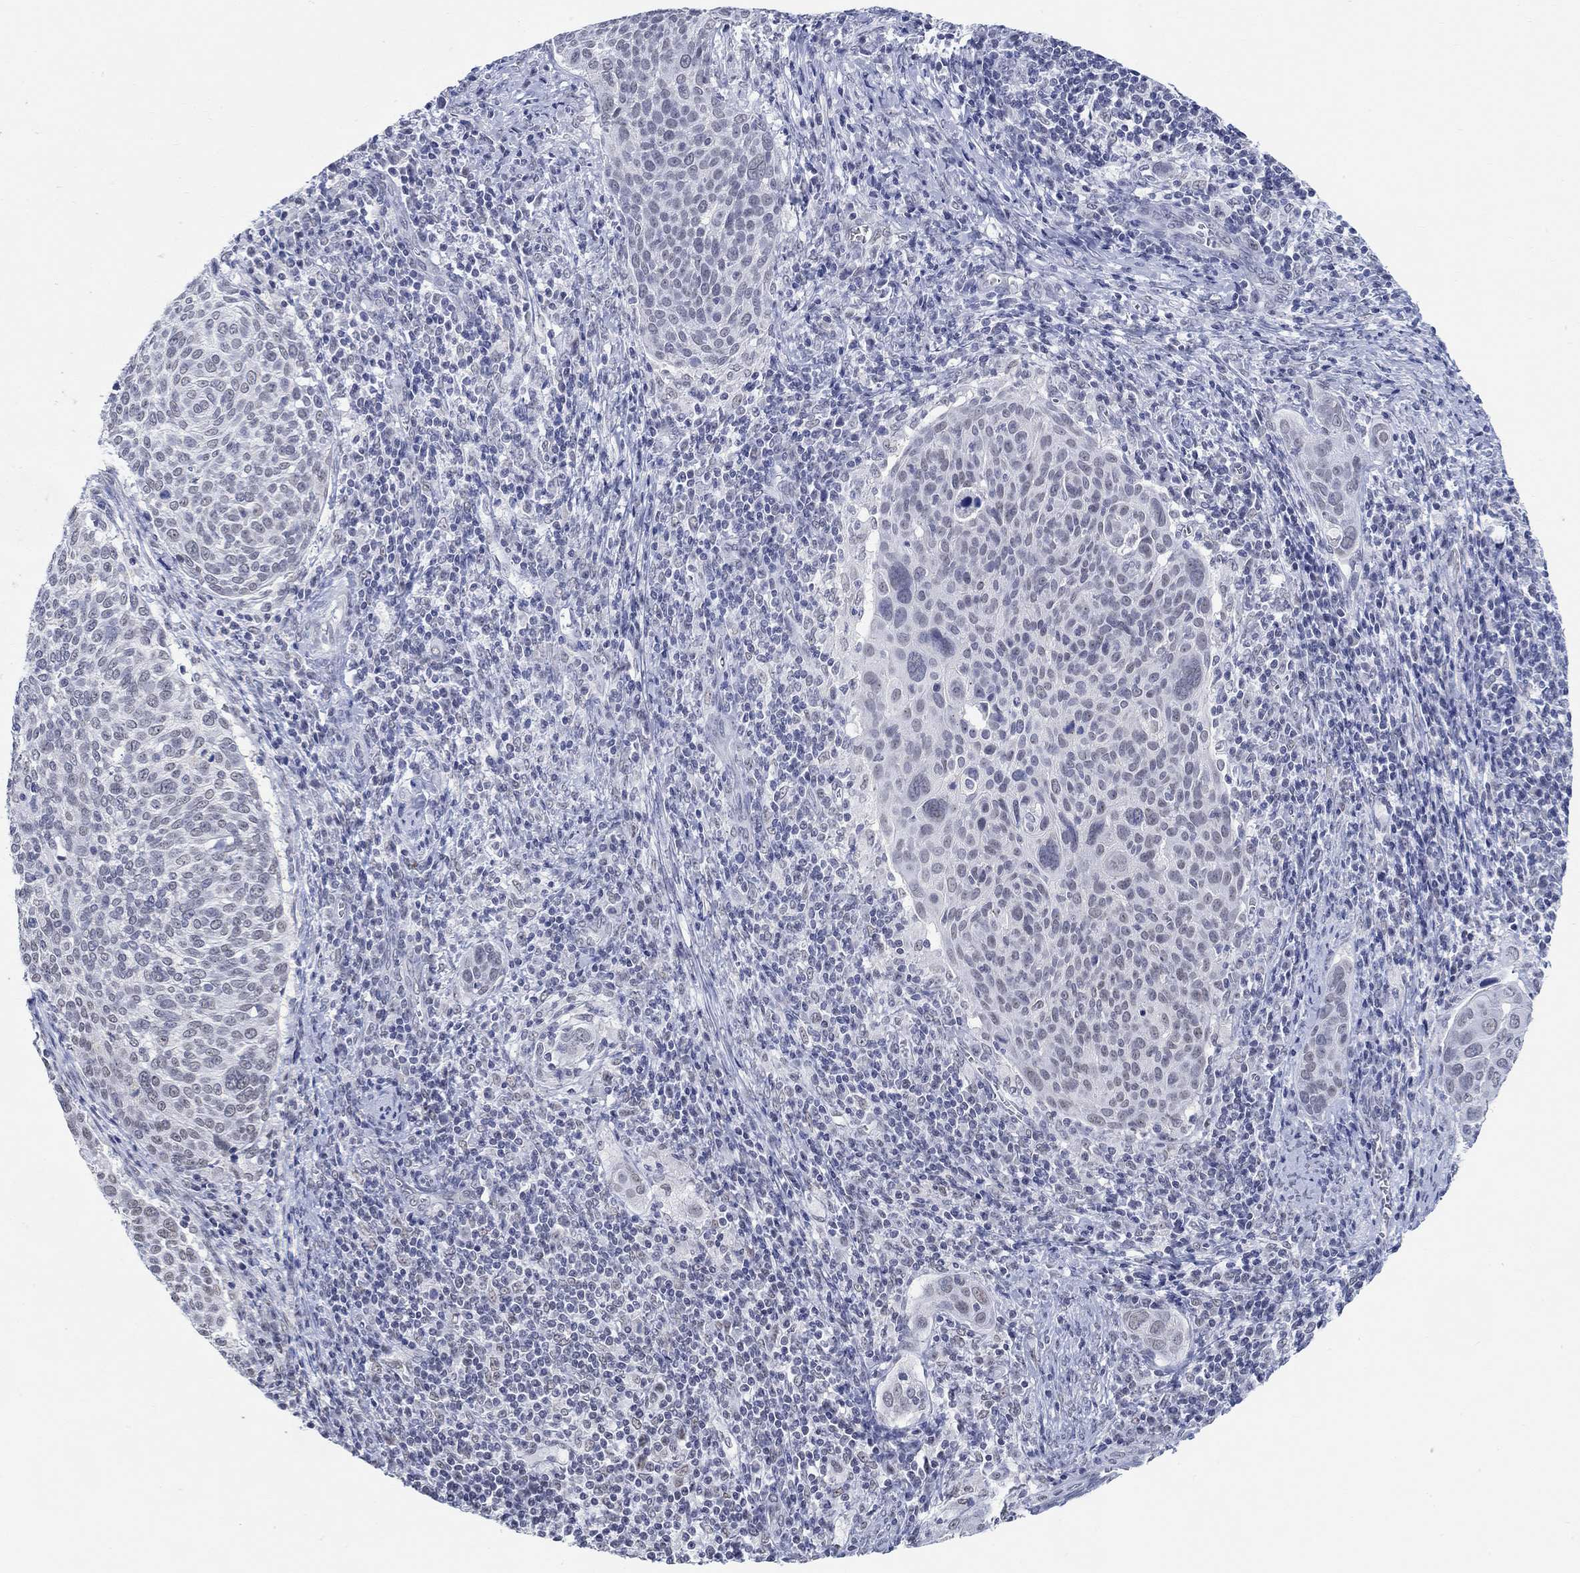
{"staining": {"intensity": "negative", "quantity": "none", "location": "none"}, "tissue": "cervical cancer", "cell_type": "Tumor cells", "image_type": "cancer", "snomed": [{"axis": "morphology", "description": "Squamous cell carcinoma, NOS"}, {"axis": "topography", "description": "Cervix"}], "caption": "The IHC micrograph has no significant expression in tumor cells of squamous cell carcinoma (cervical) tissue. (Stains: DAB (3,3'-diaminobenzidine) IHC with hematoxylin counter stain, Microscopy: brightfield microscopy at high magnification).", "gene": "ANKS1B", "patient": {"sex": "female", "age": 39}}